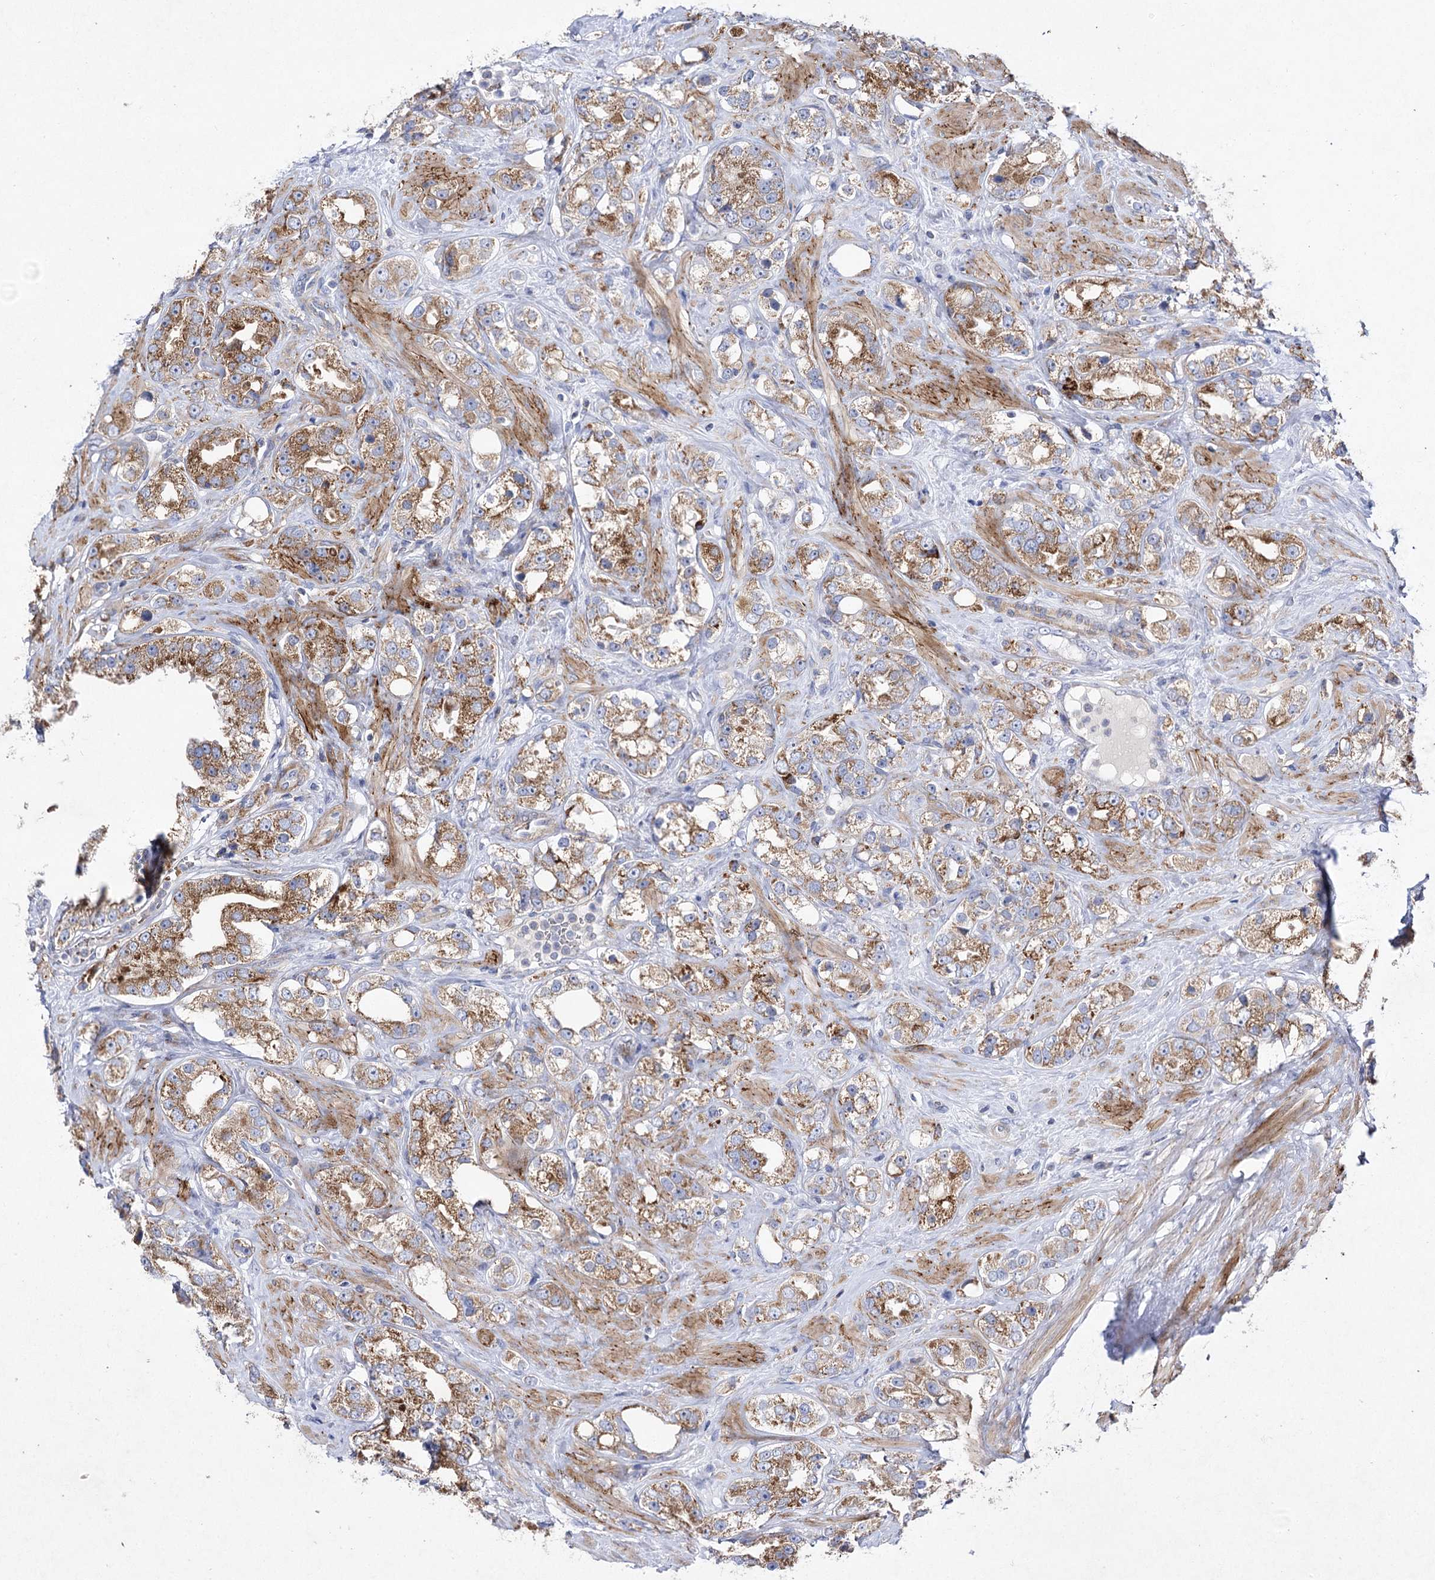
{"staining": {"intensity": "moderate", "quantity": ">75%", "location": "cytoplasmic/membranous"}, "tissue": "prostate cancer", "cell_type": "Tumor cells", "image_type": "cancer", "snomed": [{"axis": "morphology", "description": "Adenocarcinoma, NOS"}, {"axis": "topography", "description": "Prostate"}], "caption": "IHC histopathology image of neoplastic tissue: human prostate cancer (adenocarcinoma) stained using immunohistochemistry reveals medium levels of moderate protein expression localized specifically in the cytoplasmic/membranous of tumor cells, appearing as a cytoplasmic/membranous brown color.", "gene": "COX15", "patient": {"sex": "male", "age": 79}}